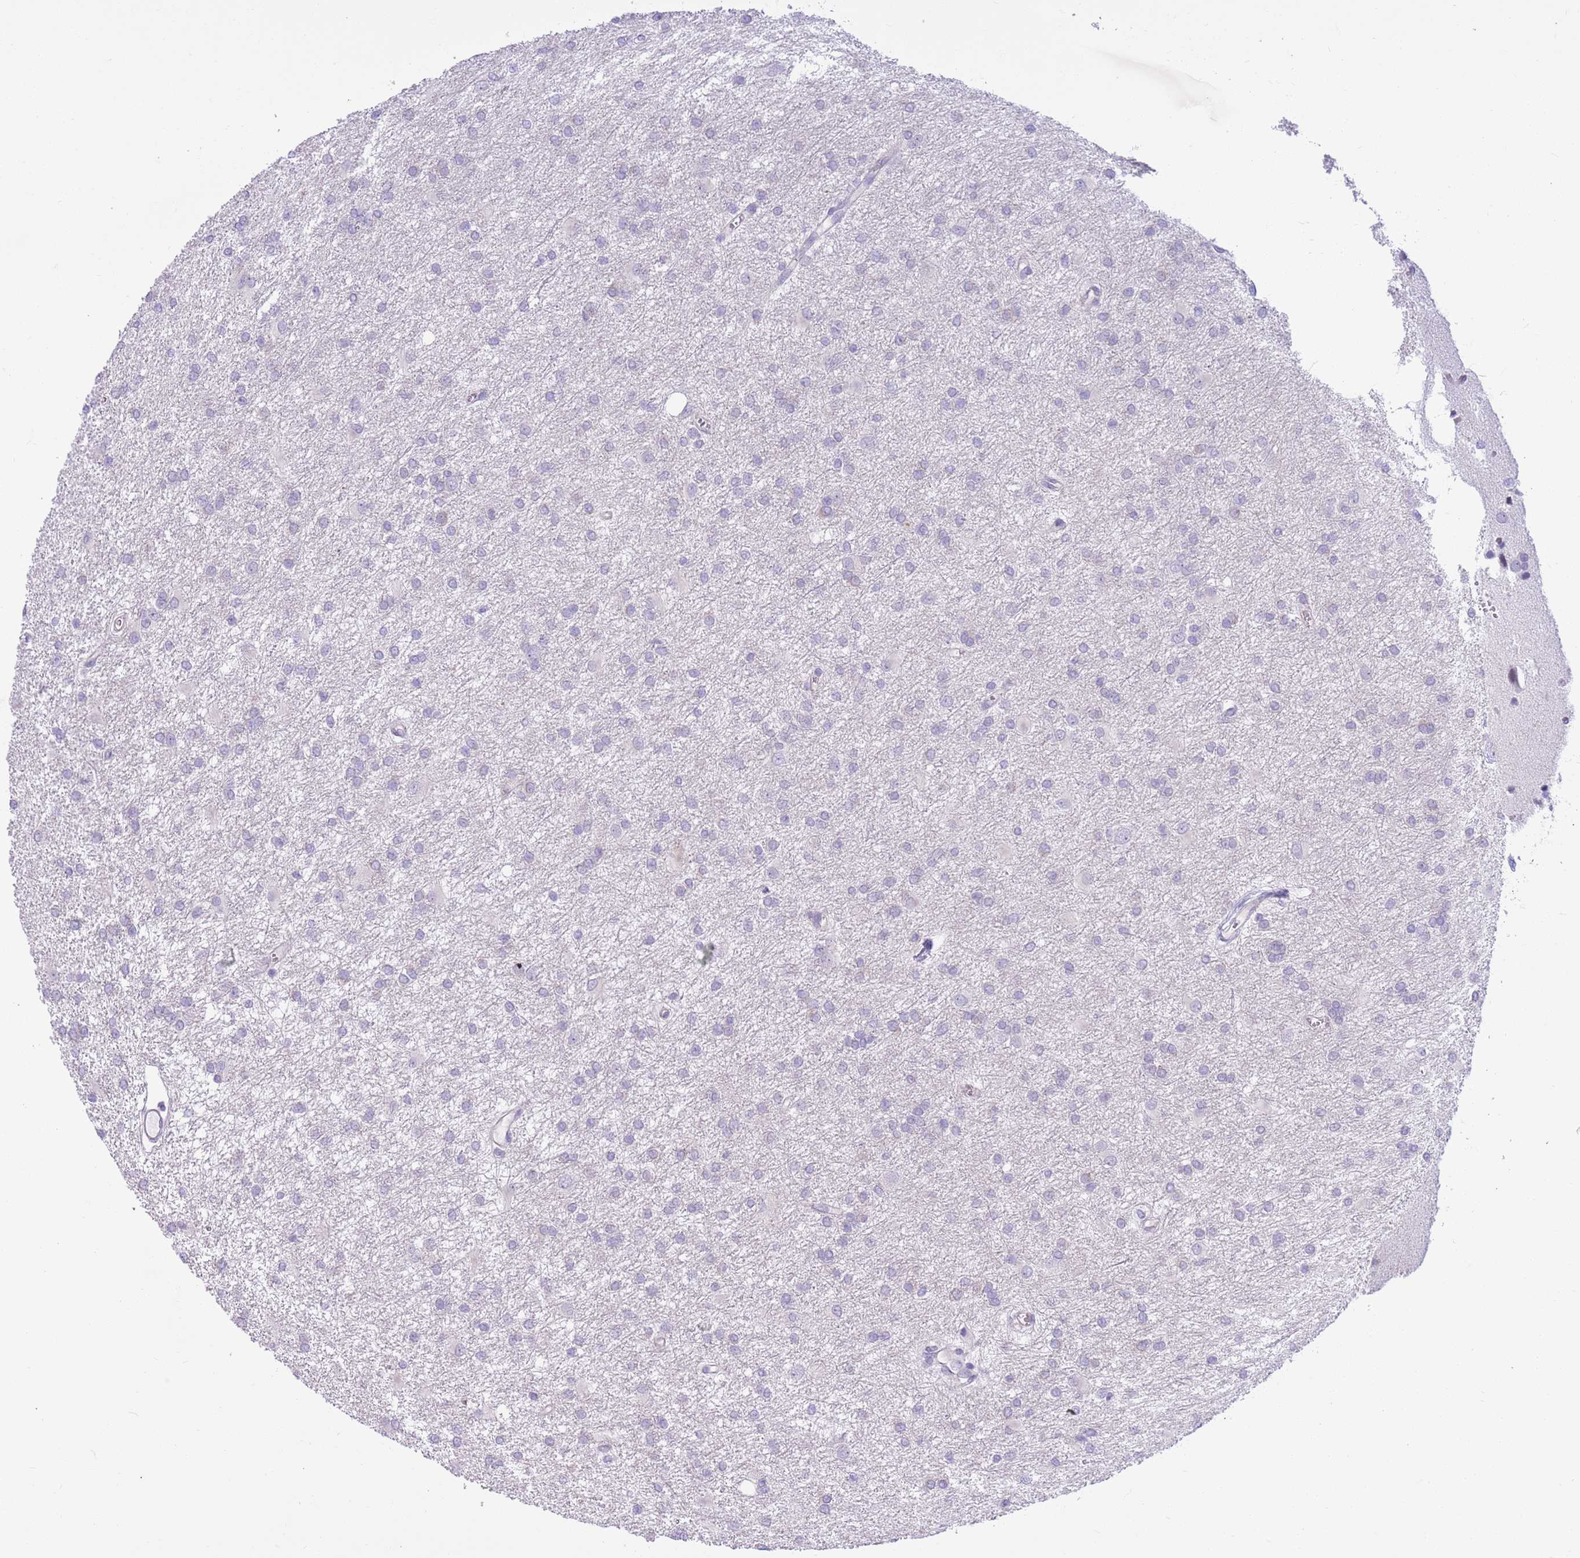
{"staining": {"intensity": "negative", "quantity": "none", "location": "none"}, "tissue": "glioma", "cell_type": "Tumor cells", "image_type": "cancer", "snomed": [{"axis": "morphology", "description": "Glioma, malignant, High grade"}, {"axis": "topography", "description": "Brain"}], "caption": "High power microscopy photomicrograph of an immunohistochemistry (IHC) histopathology image of glioma, revealing no significant expression in tumor cells.", "gene": "PARP8", "patient": {"sex": "female", "age": 50}}